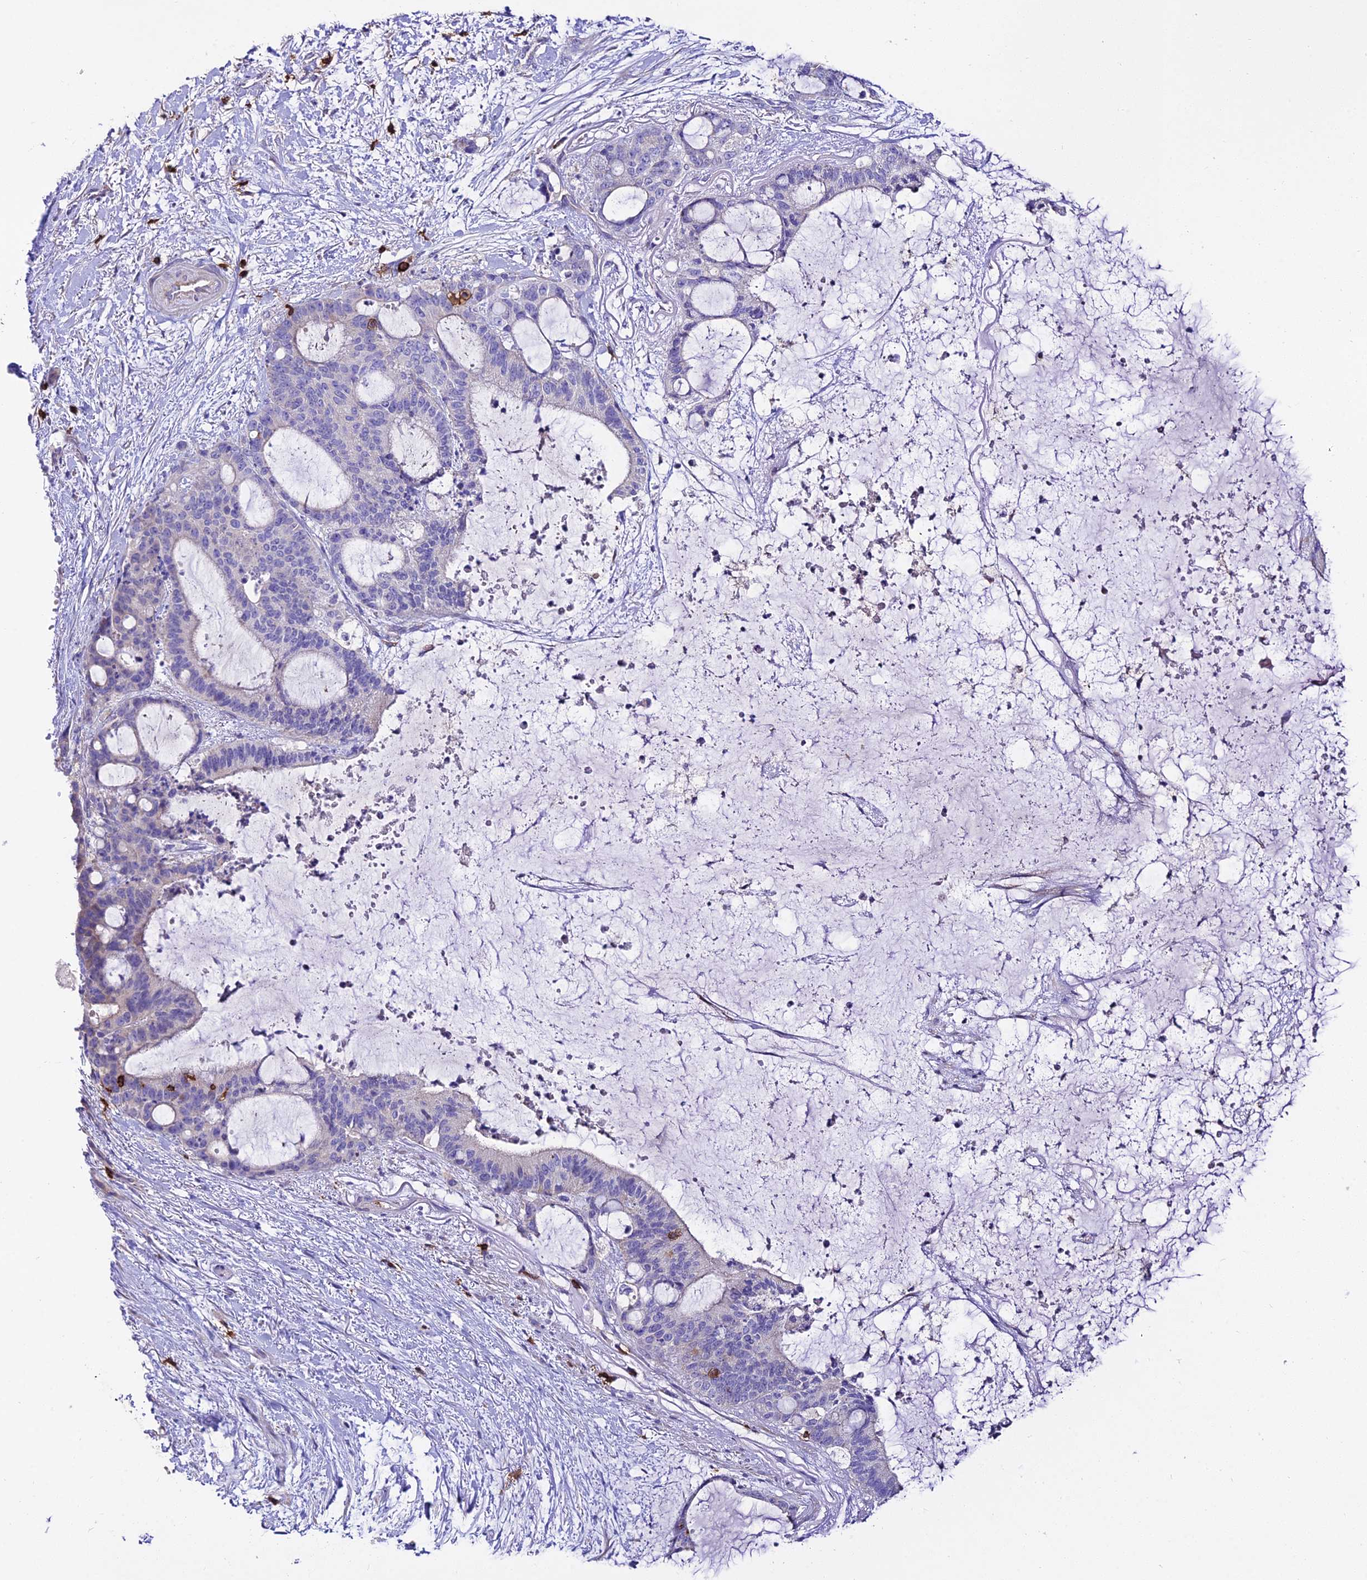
{"staining": {"intensity": "negative", "quantity": "none", "location": "none"}, "tissue": "liver cancer", "cell_type": "Tumor cells", "image_type": "cancer", "snomed": [{"axis": "morphology", "description": "Normal tissue, NOS"}, {"axis": "morphology", "description": "Cholangiocarcinoma"}, {"axis": "topography", "description": "Liver"}, {"axis": "topography", "description": "Peripheral nerve tissue"}], "caption": "This is an IHC image of human liver cancer (cholangiocarcinoma). There is no staining in tumor cells.", "gene": "PTPRCAP", "patient": {"sex": "female", "age": 73}}